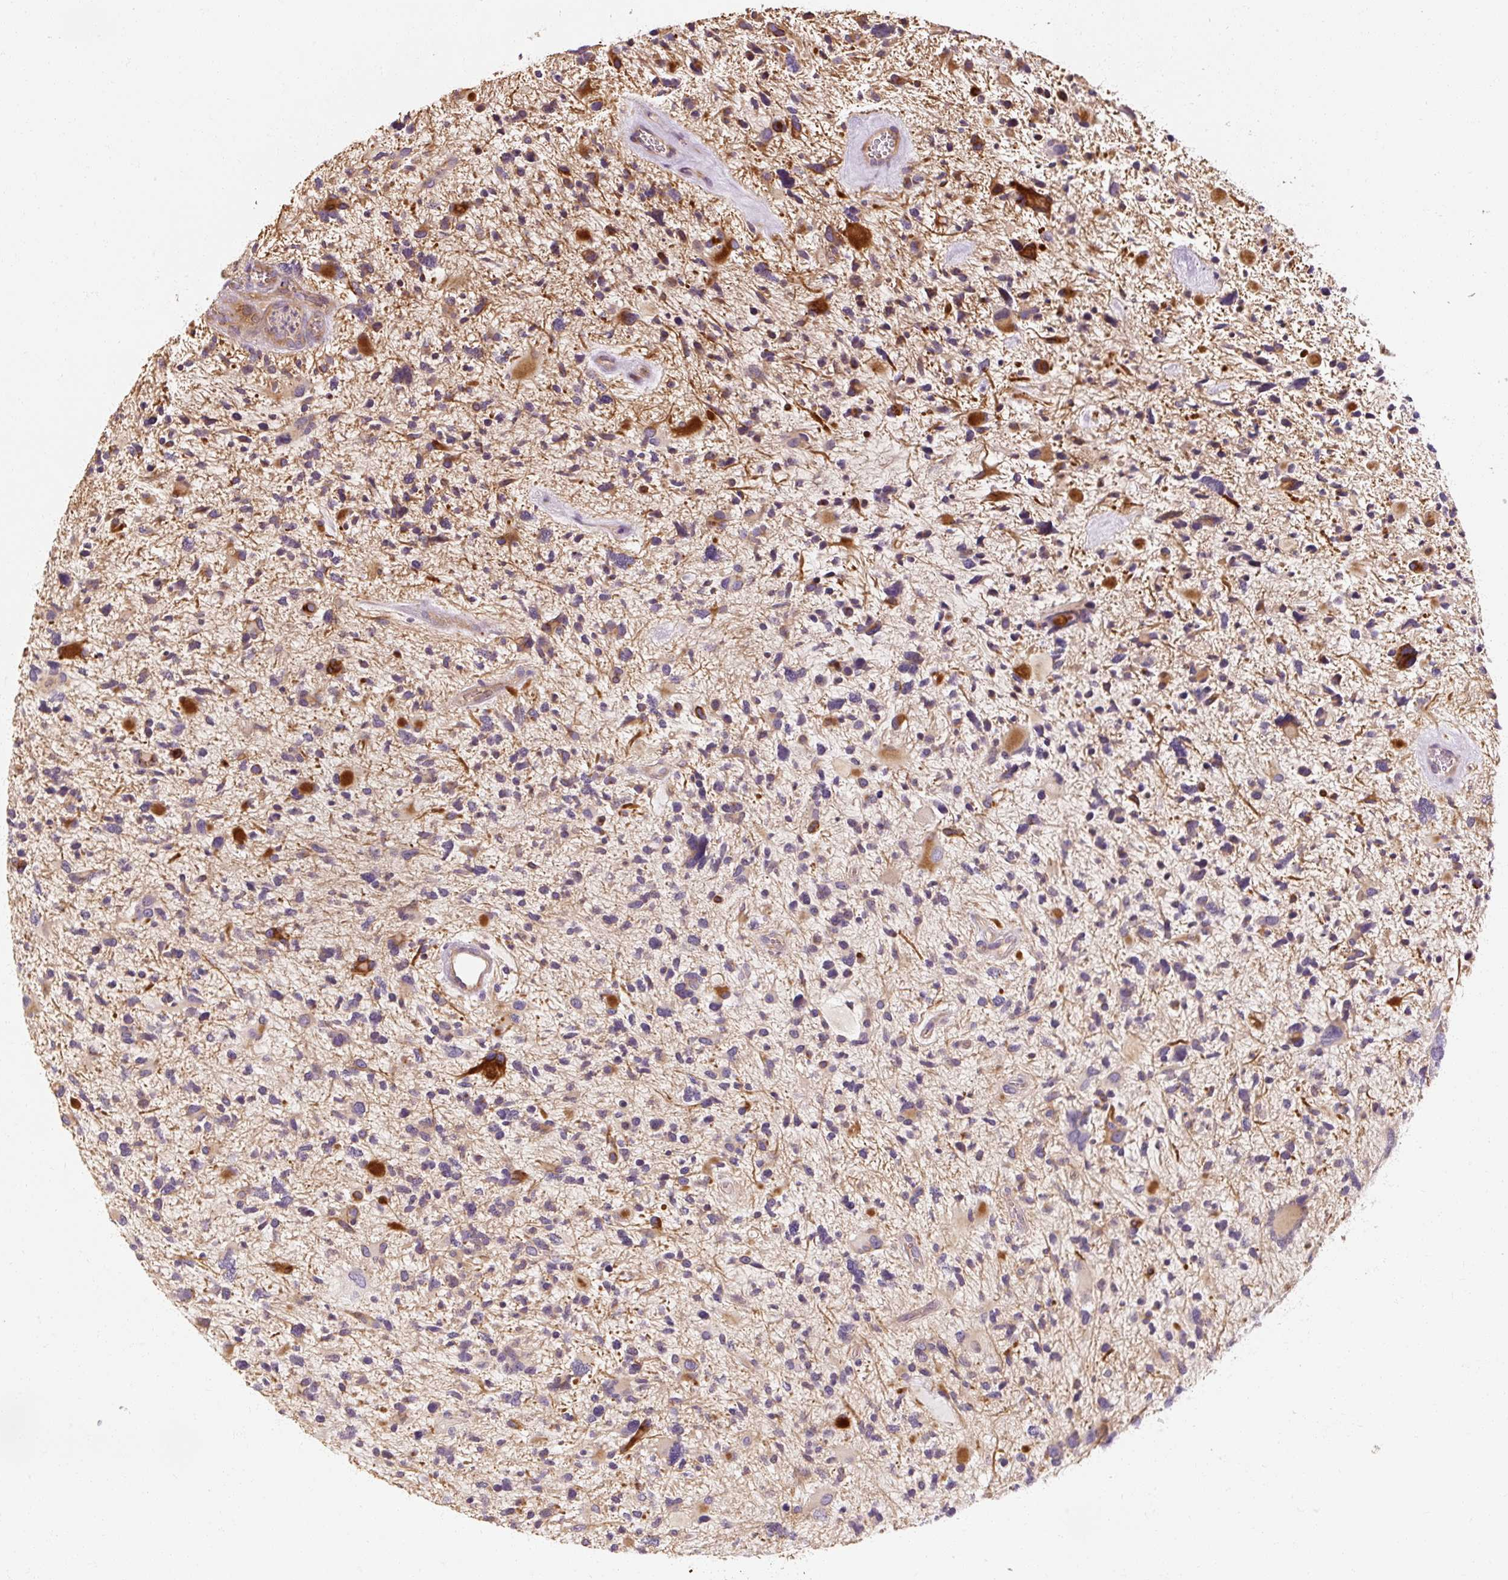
{"staining": {"intensity": "strong", "quantity": "<25%", "location": "cytoplasmic/membranous"}, "tissue": "glioma", "cell_type": "Tumor cells", "image_type": "cancer", "snomed": [{"axis": "morphology", "description": "Glioma, malignant, High grade"}, {"axis": "topography", "description": "Brain"}], "caption": "Protein expression analysis of human high-grade glioma (malignant) reveals strong cytoplasmic/membranous positivity in about <25% of tumor cells. Nuclei are stained in blue.", "gene": "RB1CC1", "patient": {"sex": "female", "age": 11}}